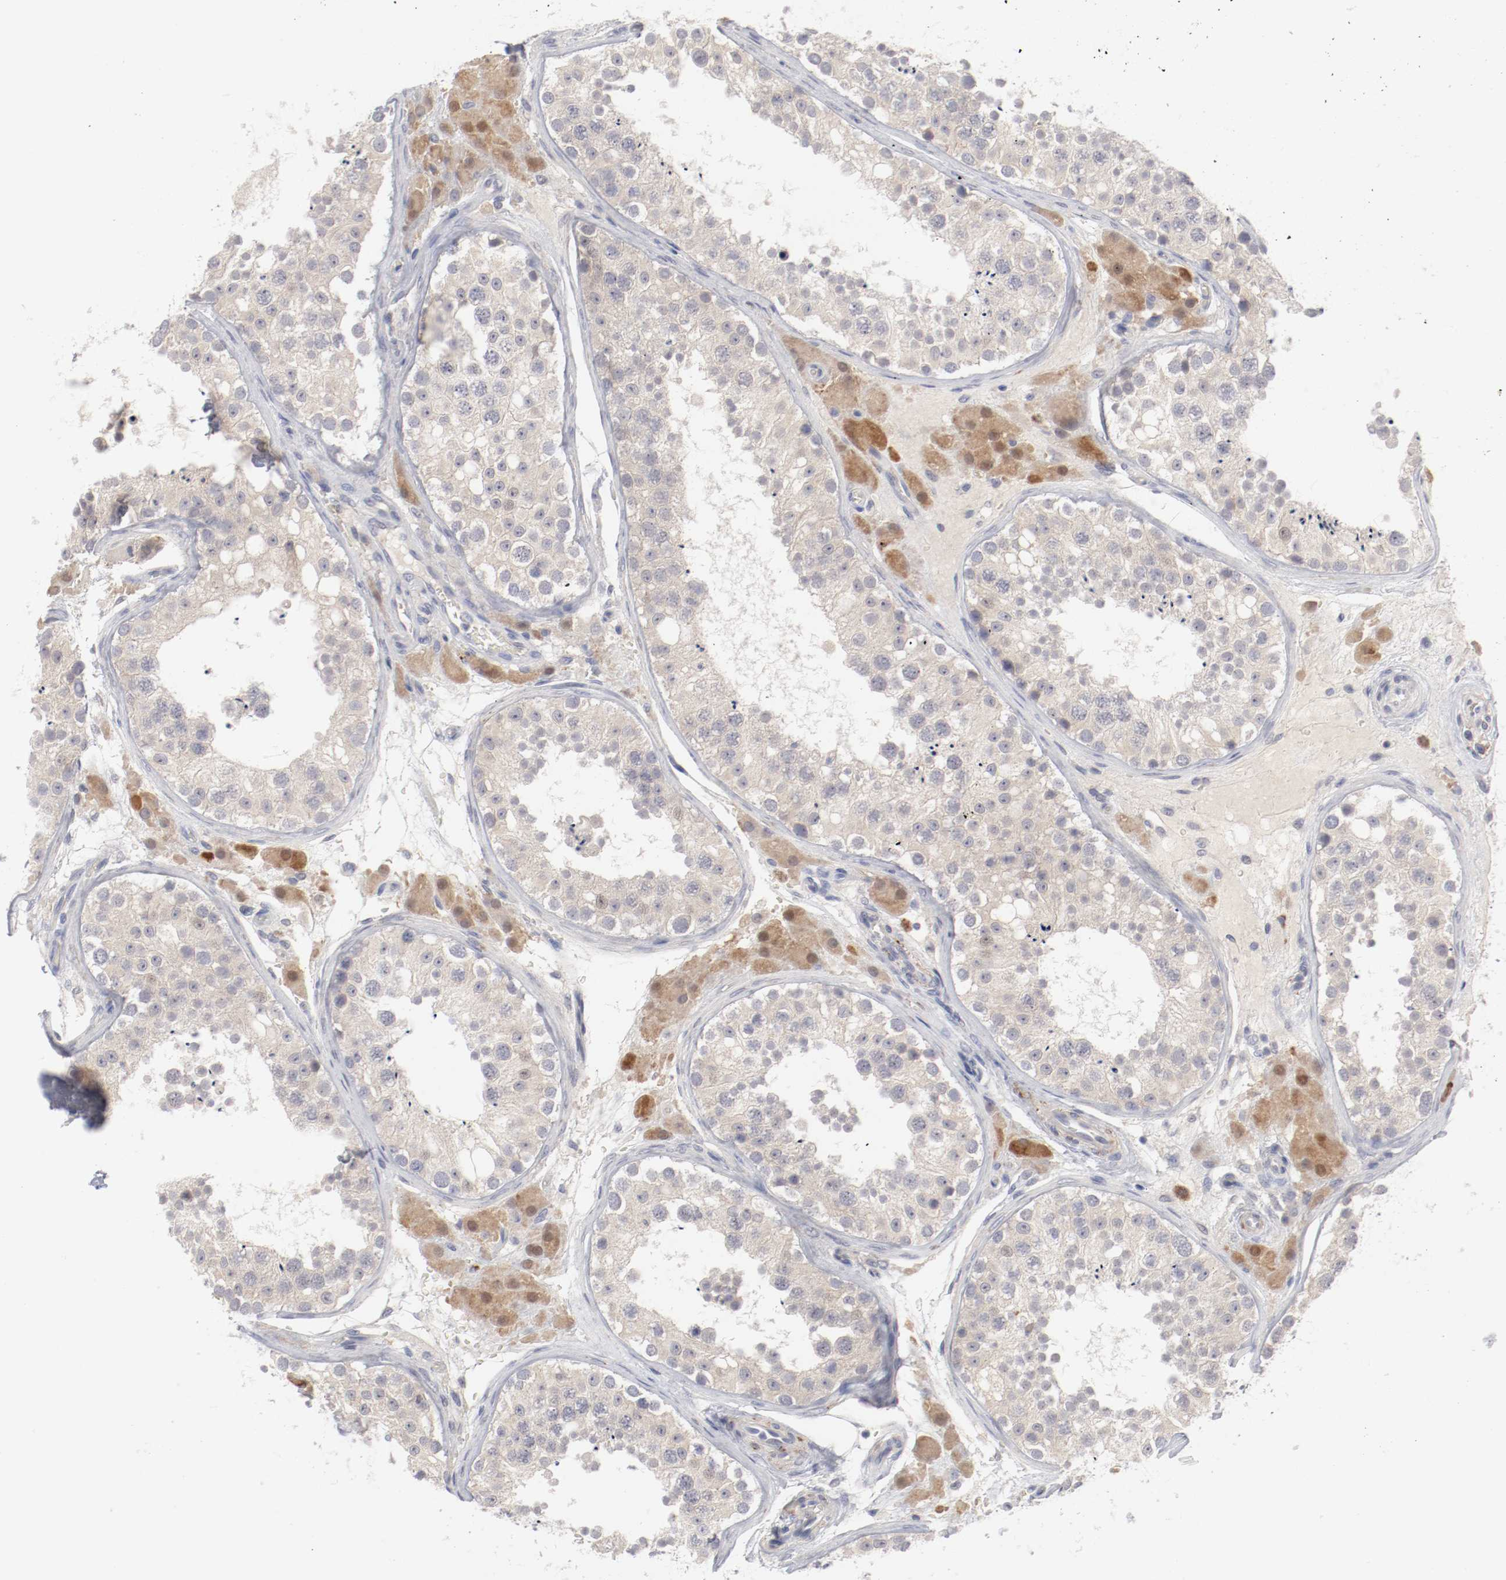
{"staining": {"intensity": "weak", "quantity": "25%-75%", "location": "cytoplasmic/membranous"}, "tissue": "testis", "cell_type": "Cells in seminiferous ducts", "image_type": "normal", "snomed": [{"axis": "morphology", "description": "Normal tissue, NOS"}, {"axis": "topography", "description": "Testis"}], "caption": "About 25%-75% of cells in seminiferous ducts in normal human testis show weak cytoplasmic/membranous protein expression as visualized by brown immunohistochemical staining.", "gene": "SH3BGR", "patient": {"sex": "male", "age": 26}}